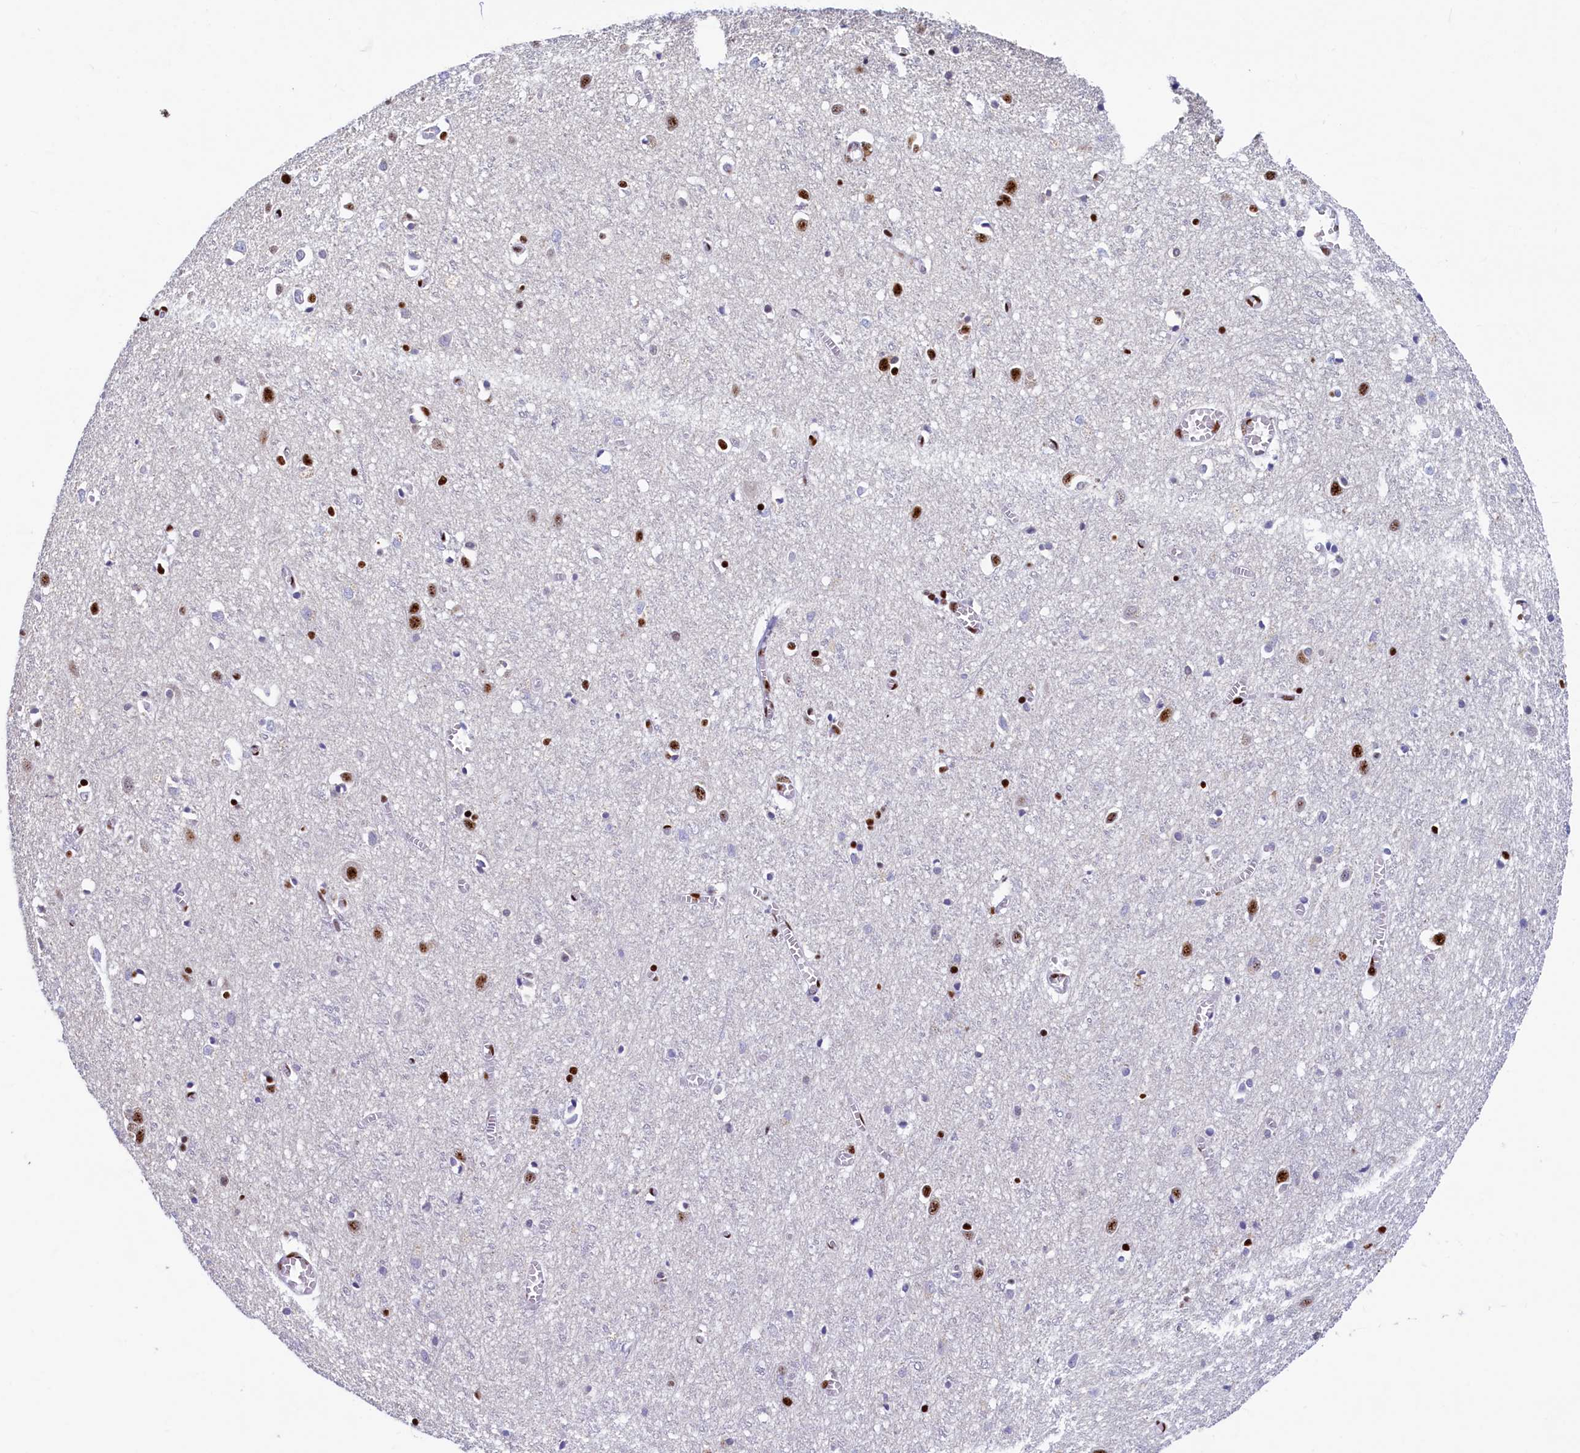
{"staining": {"intensity": "moderate", "quantity": ">75%", "location": "nuclear"}, "tissue": "cerebral cortex", "cell_type": "Endothelial cells", "image_type": "normal", "snomed": [{"axis": "morphology", "description": "Normal tissue, NOS"}, {"axis": "topography", "description": "Cerebral cortex"}], "caption": "Immunohistochemical staining of benign cerebral cortex reveals moderate nuclear protein staining in approximately >75% of endothelial cells.", "gene": "SRRM2", "patient": {"sex": "female", "age": 64}}